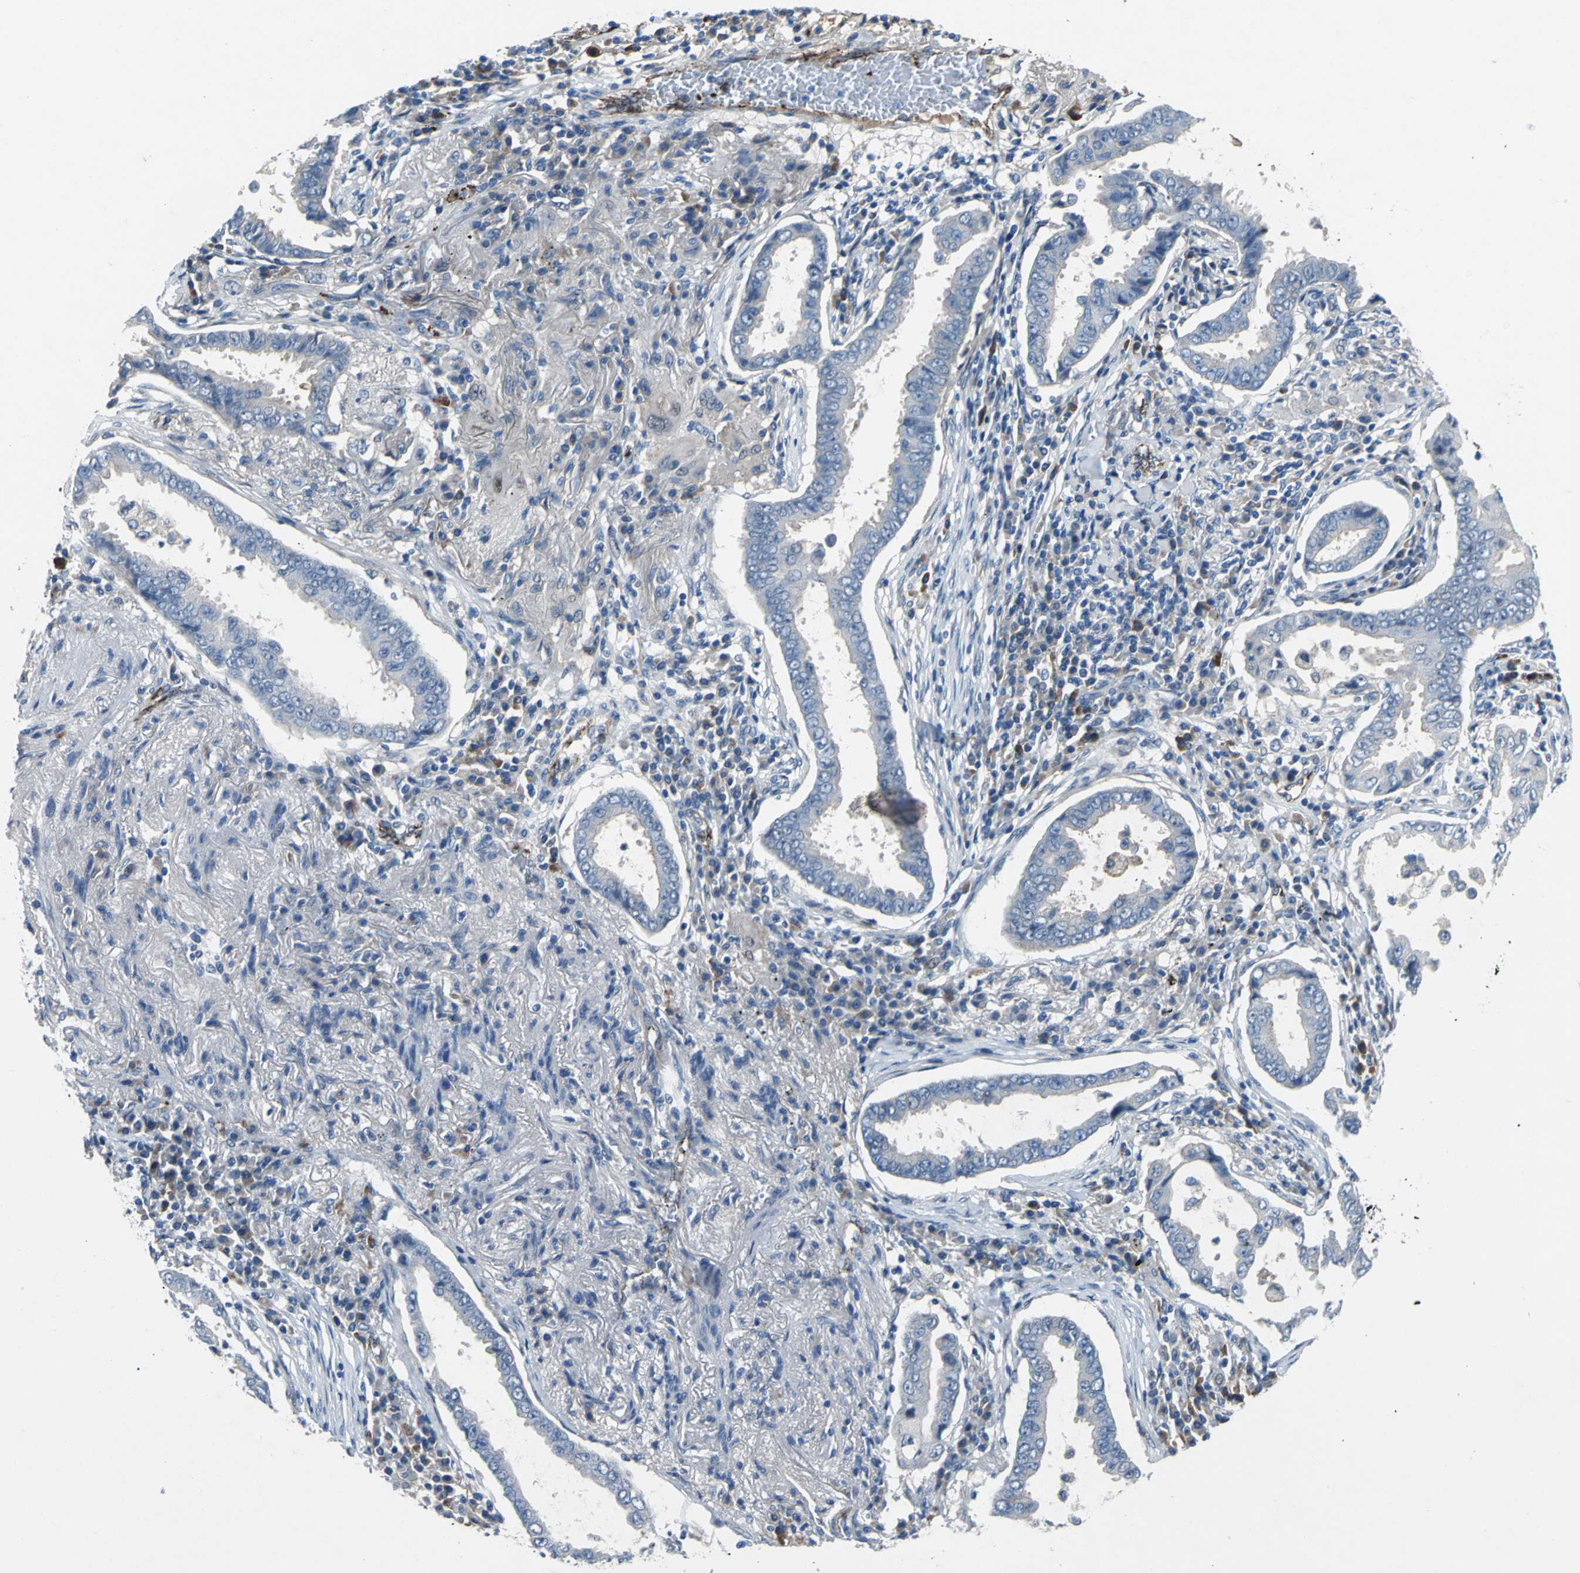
{"staining": {"intensity": "moderate", "quantity": "<25%", "location": "cytoplasmic/membranous"}, "tissue": "lung cancer", "cell_type": "Tumor cells", "image_type": "cancer", "snomed": [{"axis": "morphology", "description": "Normal tissue, NOS"}, {"axis": "morphology", "description": "Inflammation, NOS"}, {"axis": "morphology", "description": "Adenocarcinoma, NOS"}, {"axis": "topography", "description": "Lung"}], "caption": "Approximately <25% of tumor cells in human adenocarcinoma (lung) exhibit moderate cytoplasmic/membranous protein expression as visualized by brown immunohistochemical staining.", "gene": "SELP", "patient": {"sex": "female", "age": 64}}